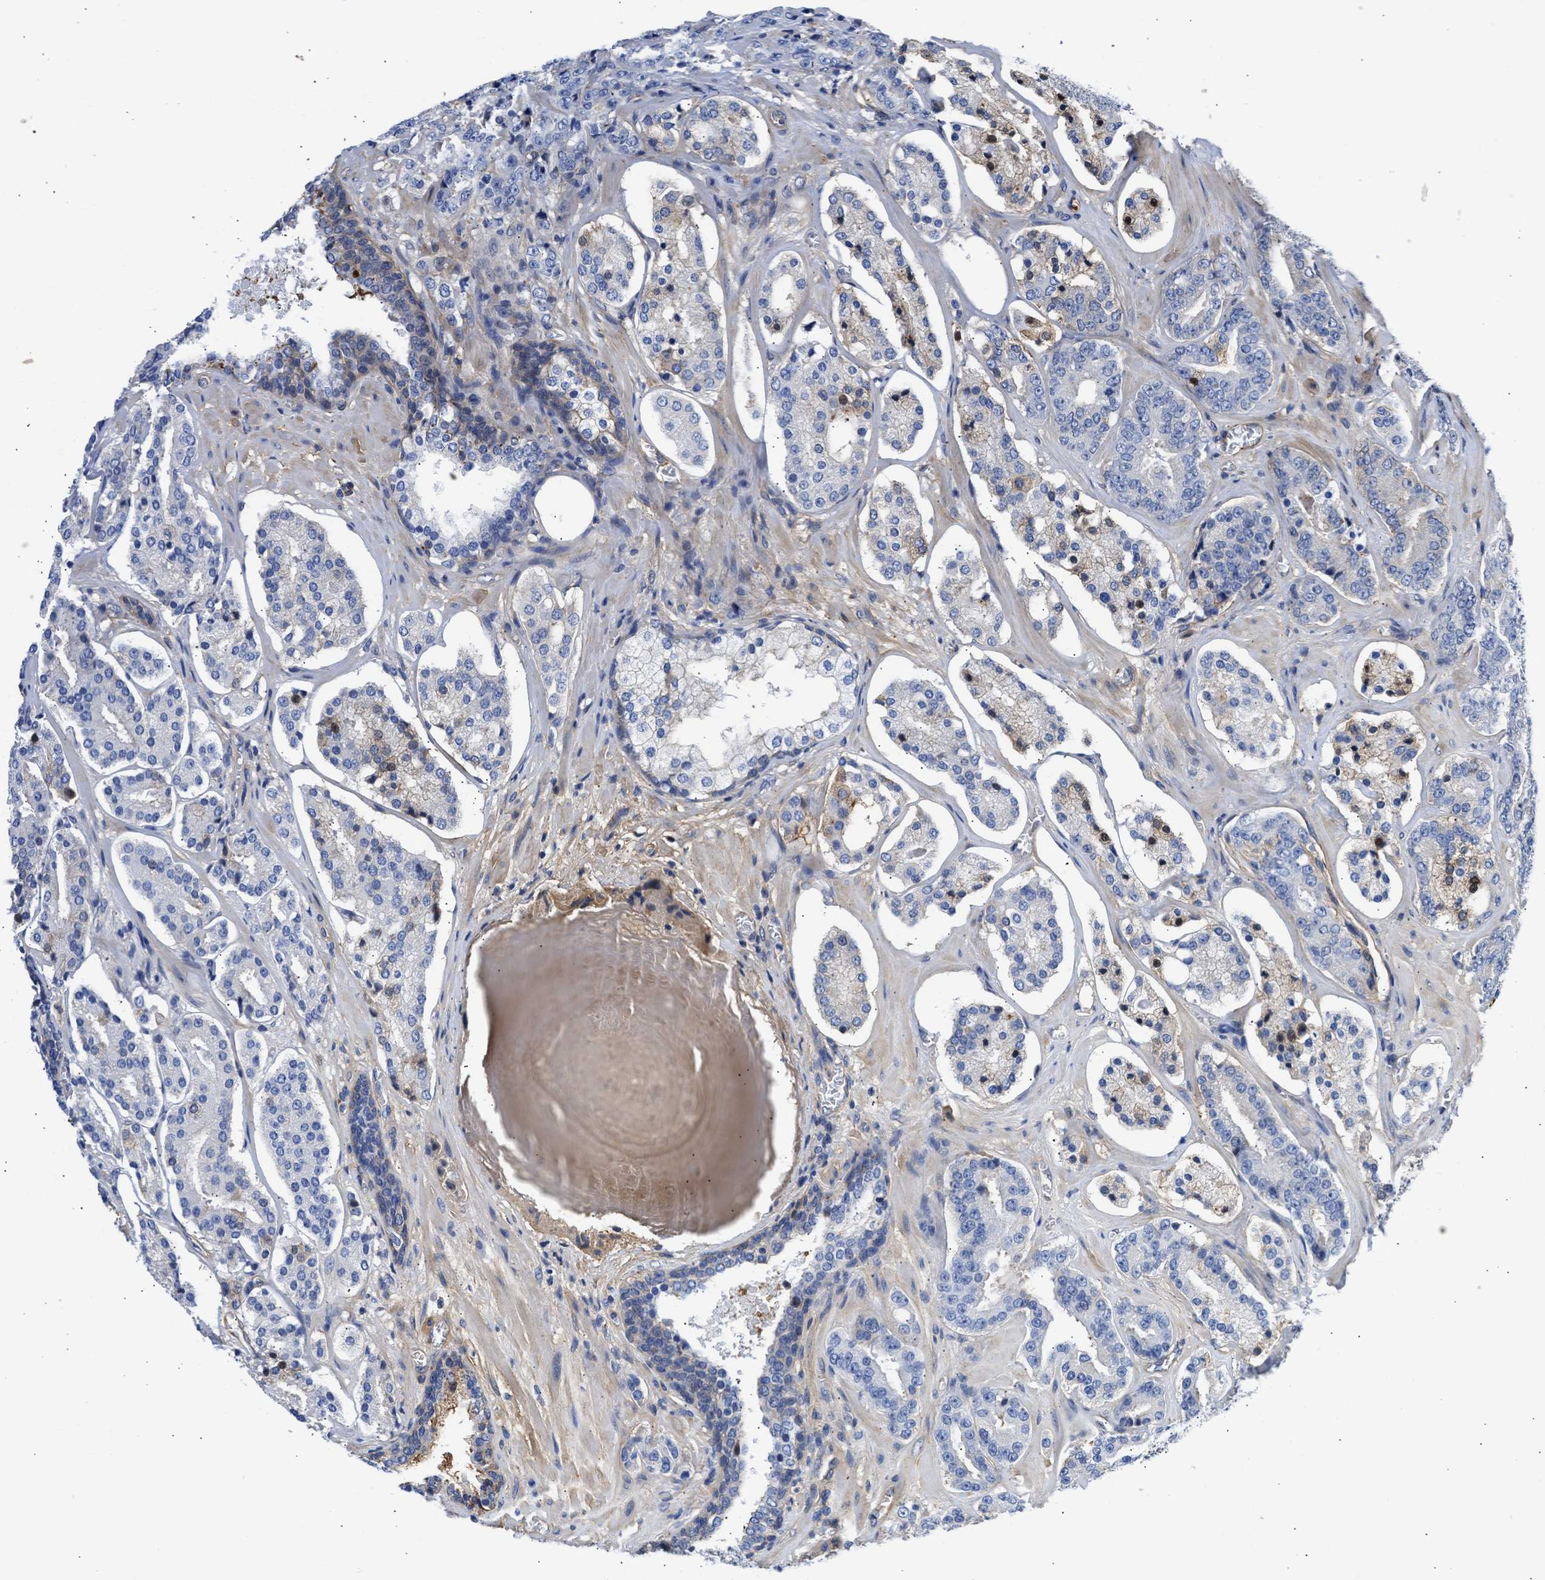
{"staining": {"intensity": "negative", "quantity": "none", "location": "none"}, "tissue": "prostate cancer", "cell_type": "Tumor cells", "image_type": "cancer", "snomed": [{"axis": "morphology", "description": "Adenocarcinoma, High grade"}, {"axis": "topography", "description": "Prostate"}], "caption": "There is no significant expression in tumor cells of prostate cancer. (DAB (3,3'-diaminobenzidine) immunohistochemistry (IHC), high magnification).", "gene": "MAS1L", "patient": {"sex": "male", "age": 60}}